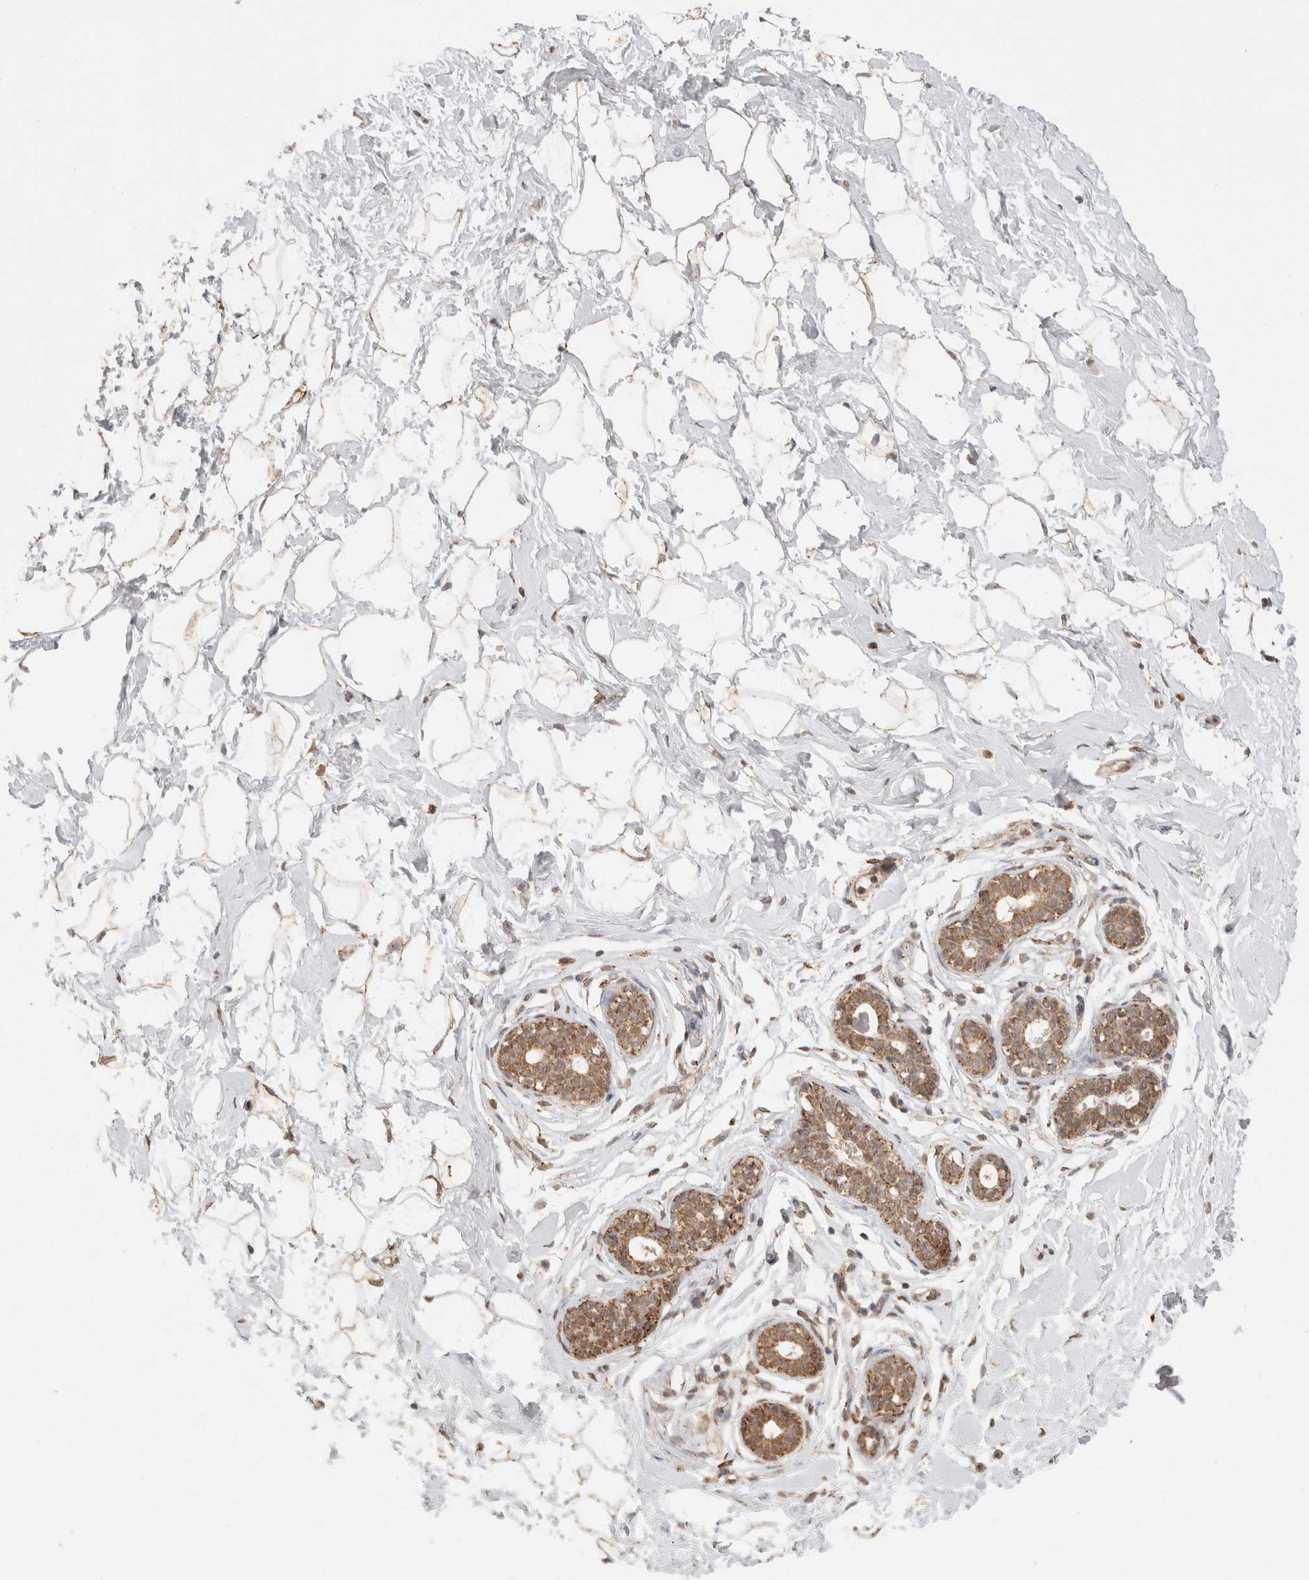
{"staining": {"intensity": "weak", "quantity": ">75%", "location": "cytoplasmic/membranous"}, "tissue": "breast", "cell_type": "Adipocytes", "image_type": "normal", "snomed": [{"axis": "morphology", "description": "Normal tissue, NOS"}, {"axis": "morphology", "description": "Adenoma, NOS"}, {"axis": "topography", "description": "Breast"}], "caption": "A micrograph of breast stained for a protein reveals weak cytoplasmic/membranous brown staining in adipocytes.", "gene": "BNIP3L", "patient": {"sex": "female", "age": 23}}